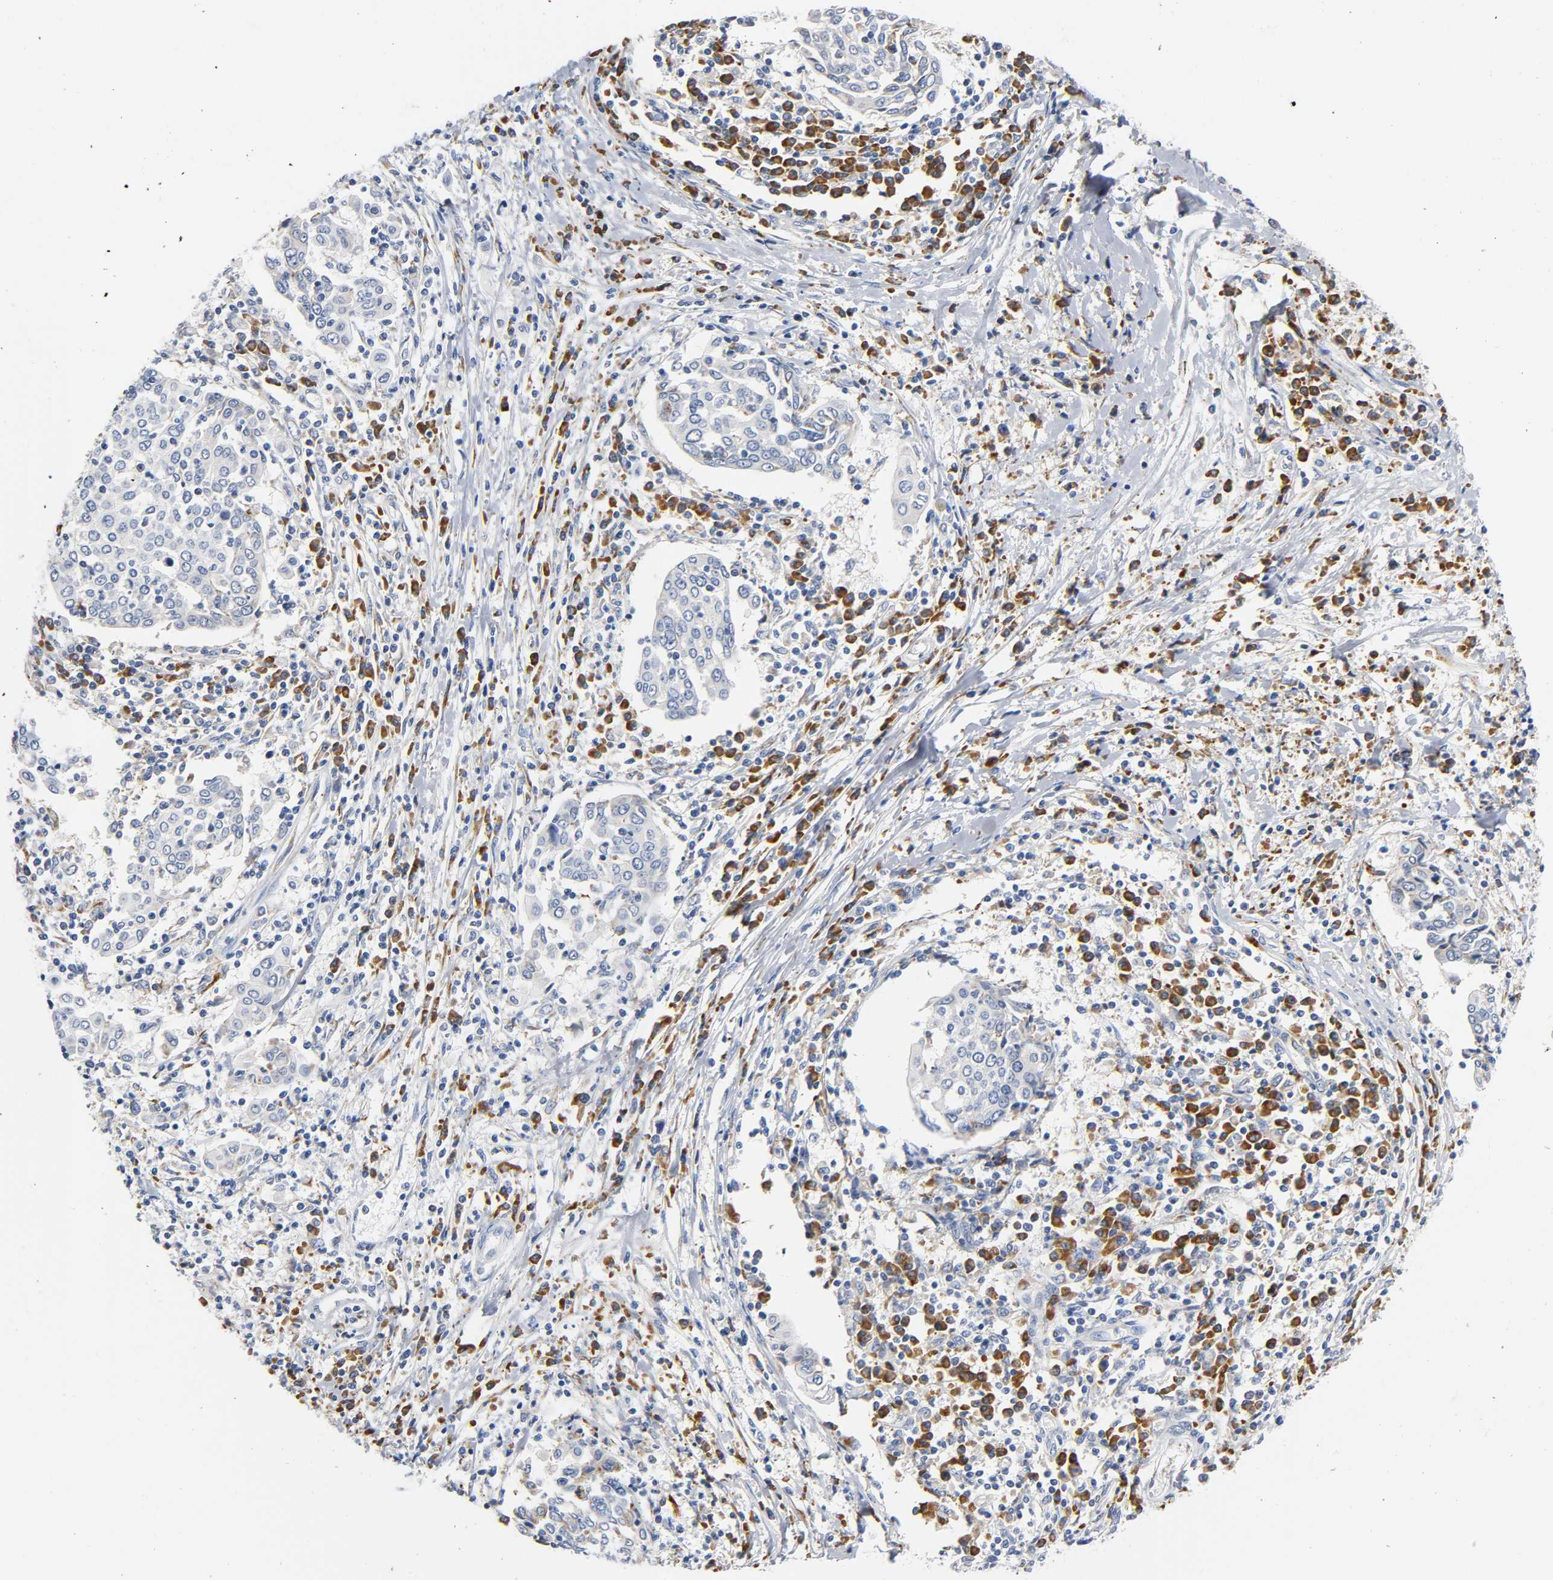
{"staining": {"intensity": "negative", "quantity": "none", "location": "none"}, "tissue": "cervical cancer", "cell_type": "Tumor cells", "image_type": "cancer", "snomed": [{"axis": "morphology", "description": "Squamous cell carcinoma, NOS"}, {"axis": "topography", "description": "Cervix"}], "caption": "Cervical cancer was stained to show a protein in brown. There is no significant positivity in tumor cells.", "gene": "REL", "patient": {"sex": "female", "age": 40}}